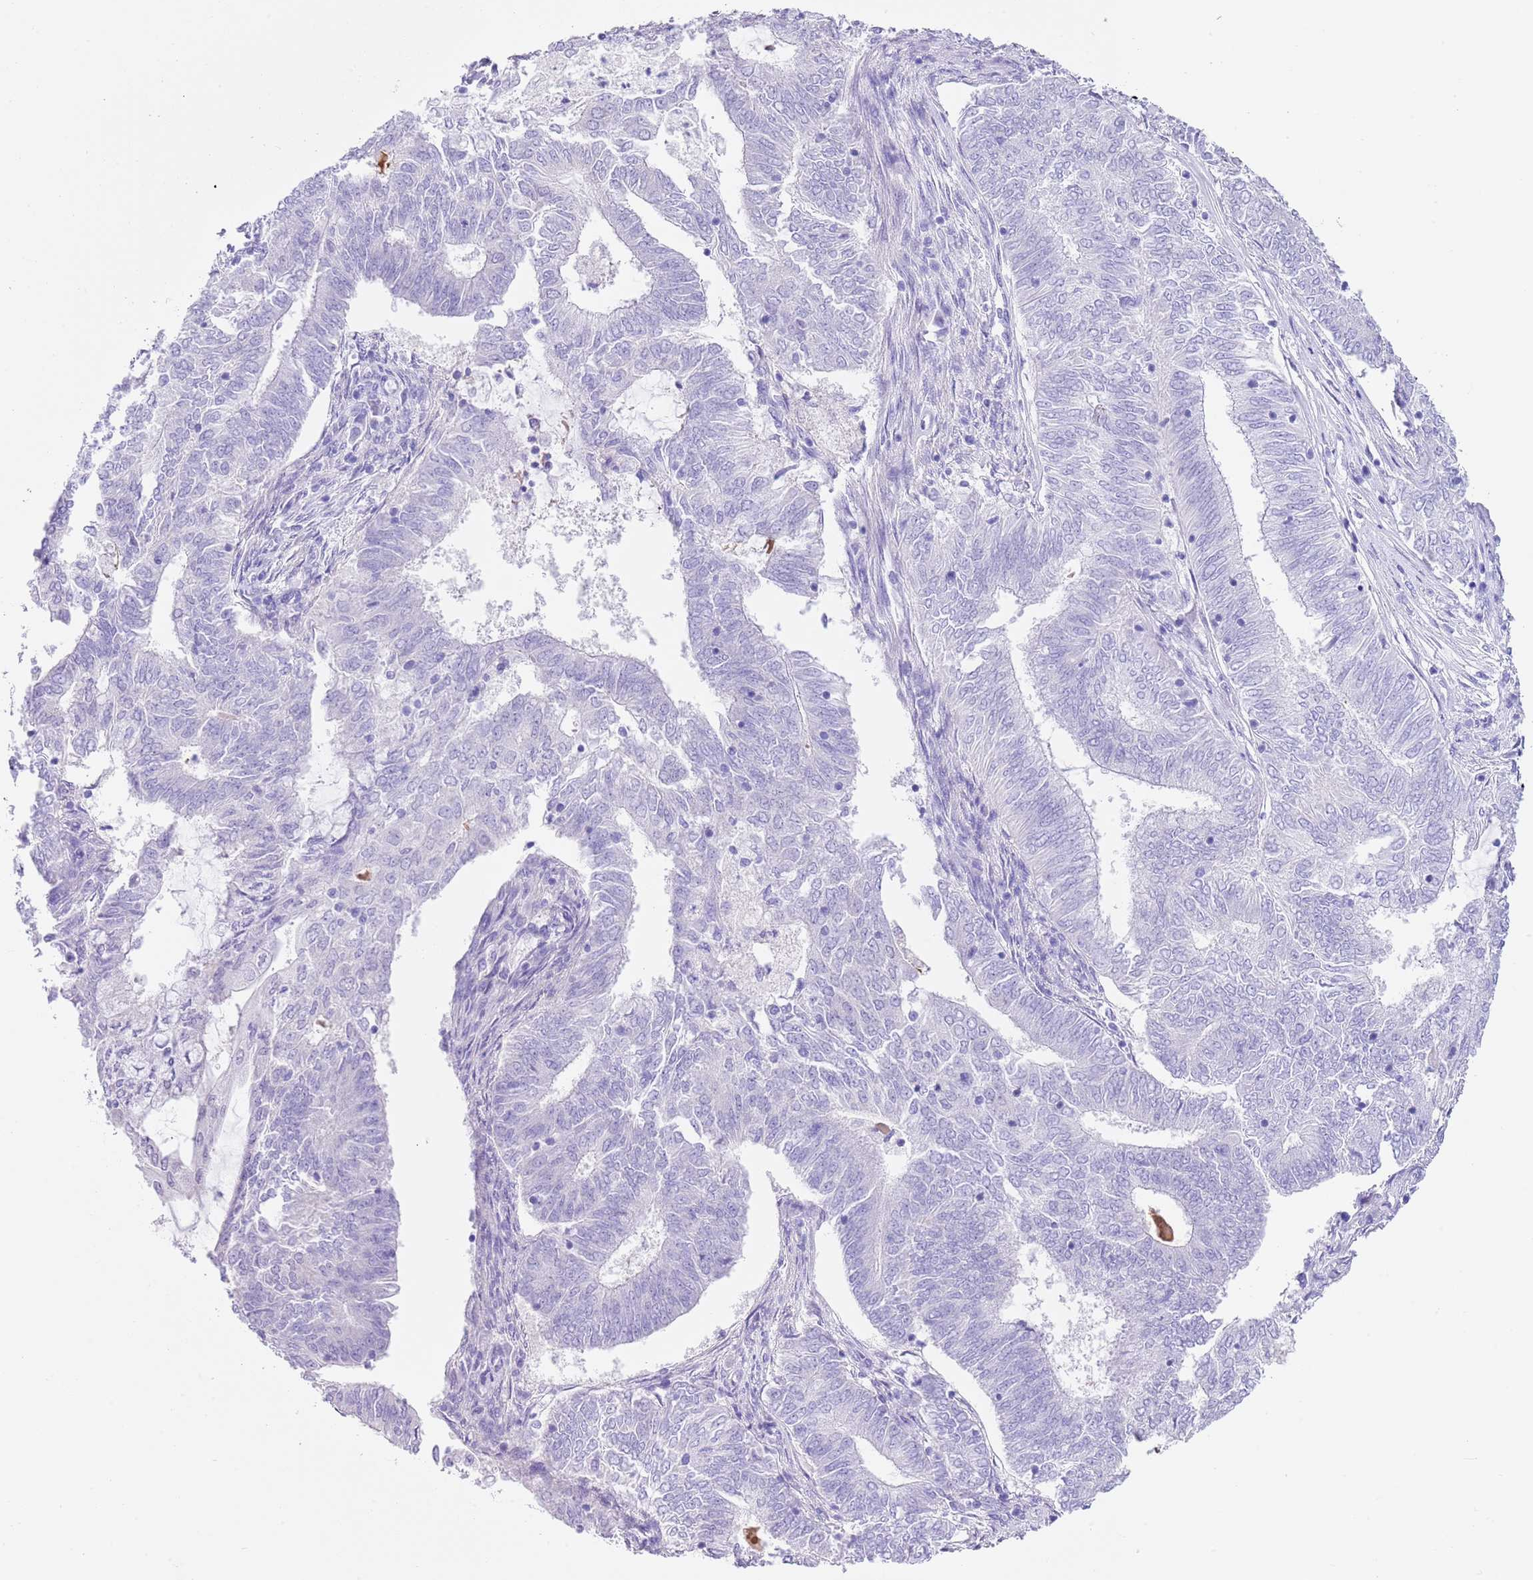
{"staining": {"intensity": "negative", "quantity": "none", "location": "none"}, "tissue": "endometrial cancer", "cell_type": "Tumor cells", "image_type": "cancer", "snomed": [{"axis": "morphology", "description": "Adenocarcinoma, NOS"}, {"axis": "topography", "description": "Endometrium"}], "caption": "Tumor cells are negative for protein expression in human adenocarcinoma (endometrial).", "gene": "TMEM185B", "patient": {"sex": "female", "age": 62}}